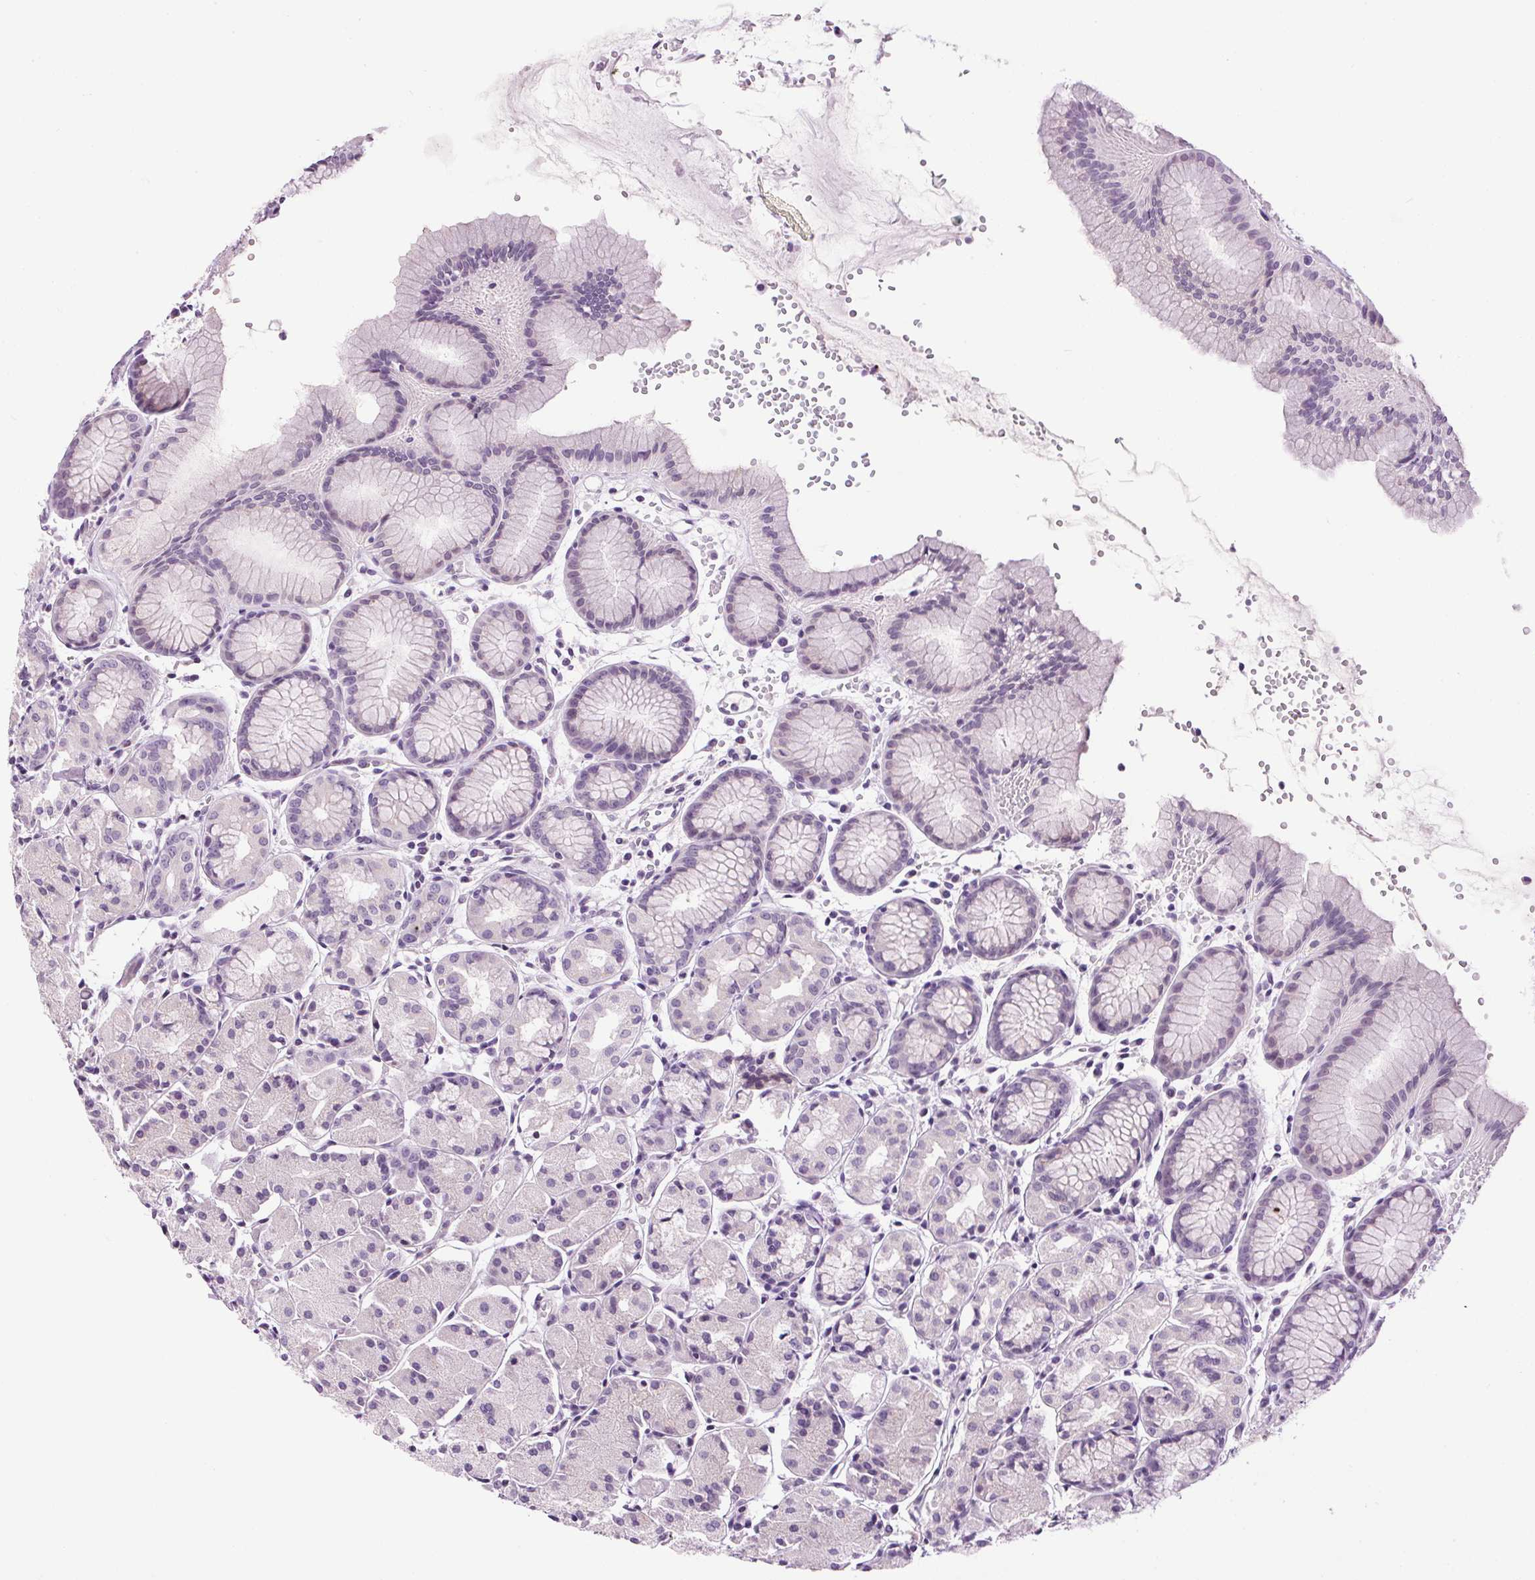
{"staining": {"intensity": "negative", "quantity": "none", "location": "none"}, "tissue": "stomach", "cell_type": "Glandular cells", "image_type": "normal", "snomed": [{"axis": "morphology", "description": "Normal tissue, NOS"}, {"axis": "topography", "description": "Stomach, upper"}], "caption": "The immunohistochemistry (IHC) histopathology image has no significant expression in glandular cells of stomach. Brightfield microscopy of immunohistochemistry (IHC) stained with DAB (brown) and hematoxylin (blue), captured at high magnification.", "gene": "SMIM13", "patient": {"sex": "male", "age": 47}}